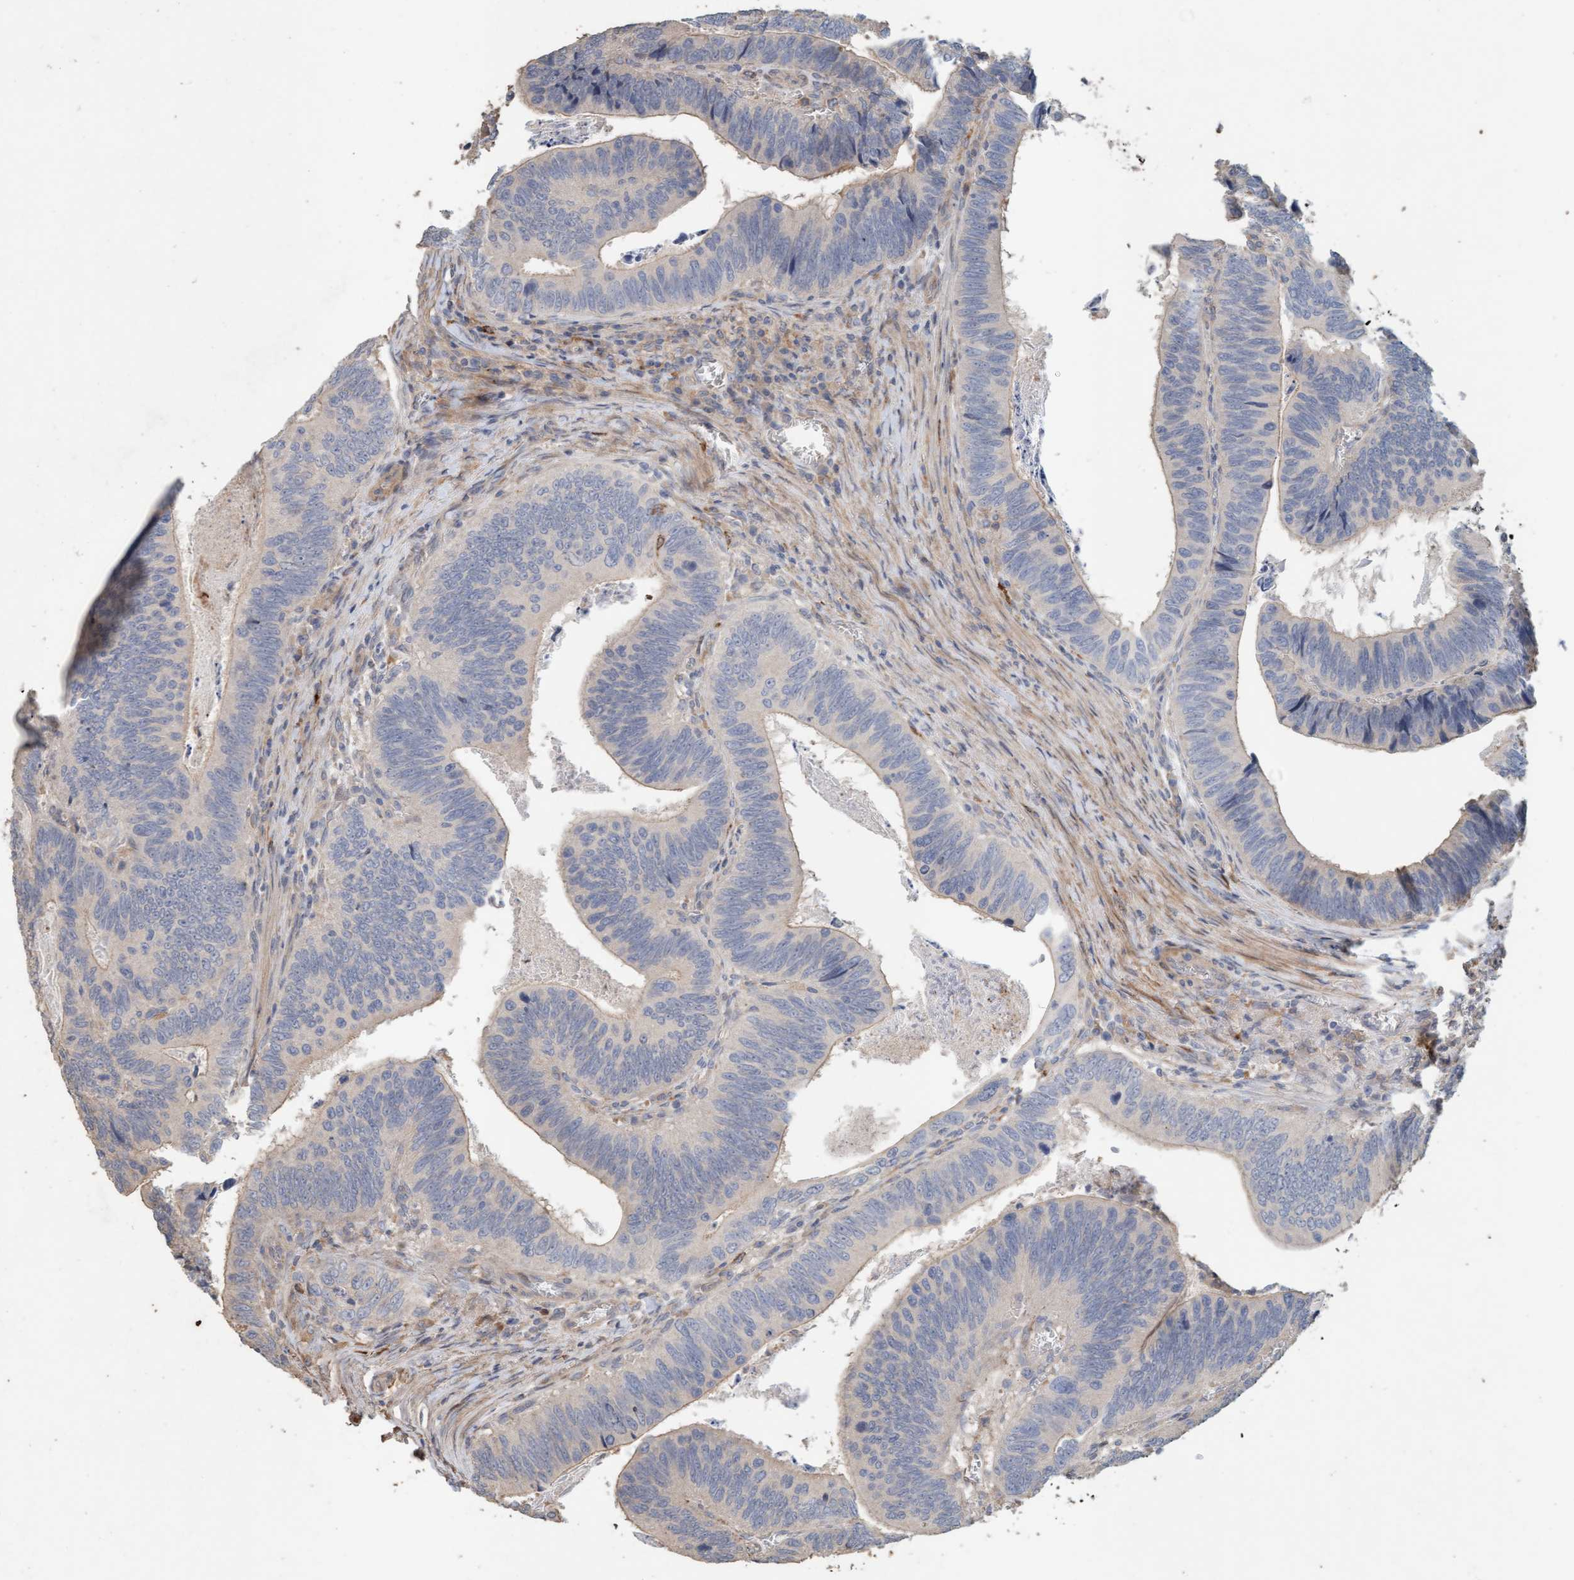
{"staining": {"intensity": "negative", "quantity": "none", "location": "none"}, "tissue": "colorectal cancer", "cell_type": "Tumor cells", "image_type": "cancer", "snomed": [{"axis": "morphology", "description": "Inflammation, NOS"}, {"axis": "morphology", "description": "Adenocarcinoma, NOS"}, {"axis": "topography", "description": "Colon"}], "caption": "A histopathology image of adenocarcinoma (colorectal) stained for a protein demonstrates no brown staining in tumor cells.", "gene": "LONRF1", "patient": {"sex": "male", "age": 72}}